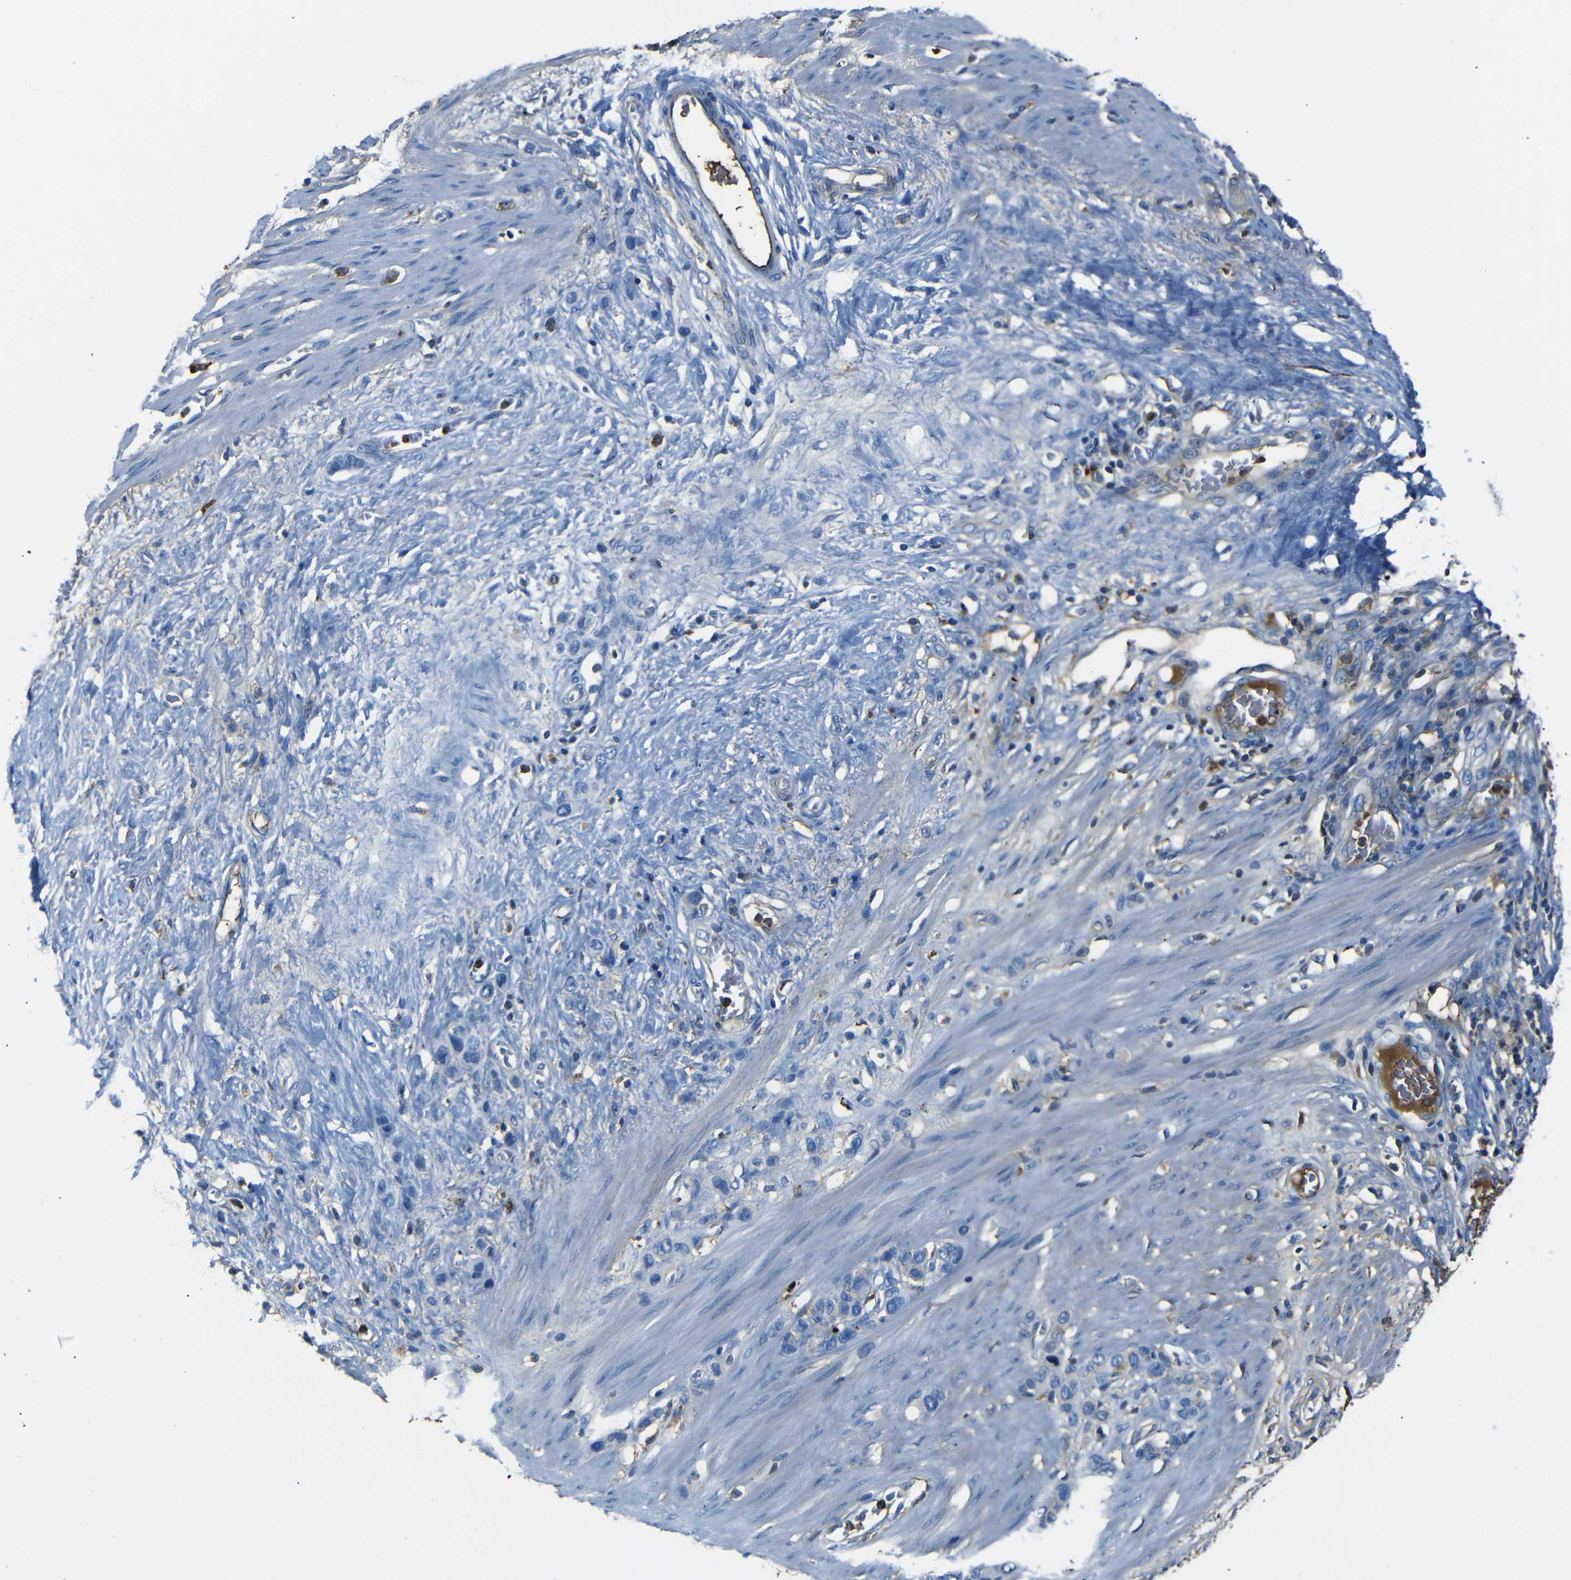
{"staining": {"intensity": "negative", "quantity": "none", "location": "none"}, "tissue": "stomach cancer", "cell_type": "Tumor cells", "image_type": "cancer", "snomed": [{"axis": "morphology", "description": "Adenocarcinoma, NOS"}, {"axis": "morphology", "description": "Adenocarcinoma, High grade"}, {"axis": "topography", "description": "Stomach, upper"}, {"axis": "topography", "description": "Stomach, lower"}], "caption": "Stomach adenocarcinoma was stained to show a protein in brown. There is no significant positivity in tumor cells.", "gene": "SERPINA1", "patient": {"sex": "female", "age": 65}}